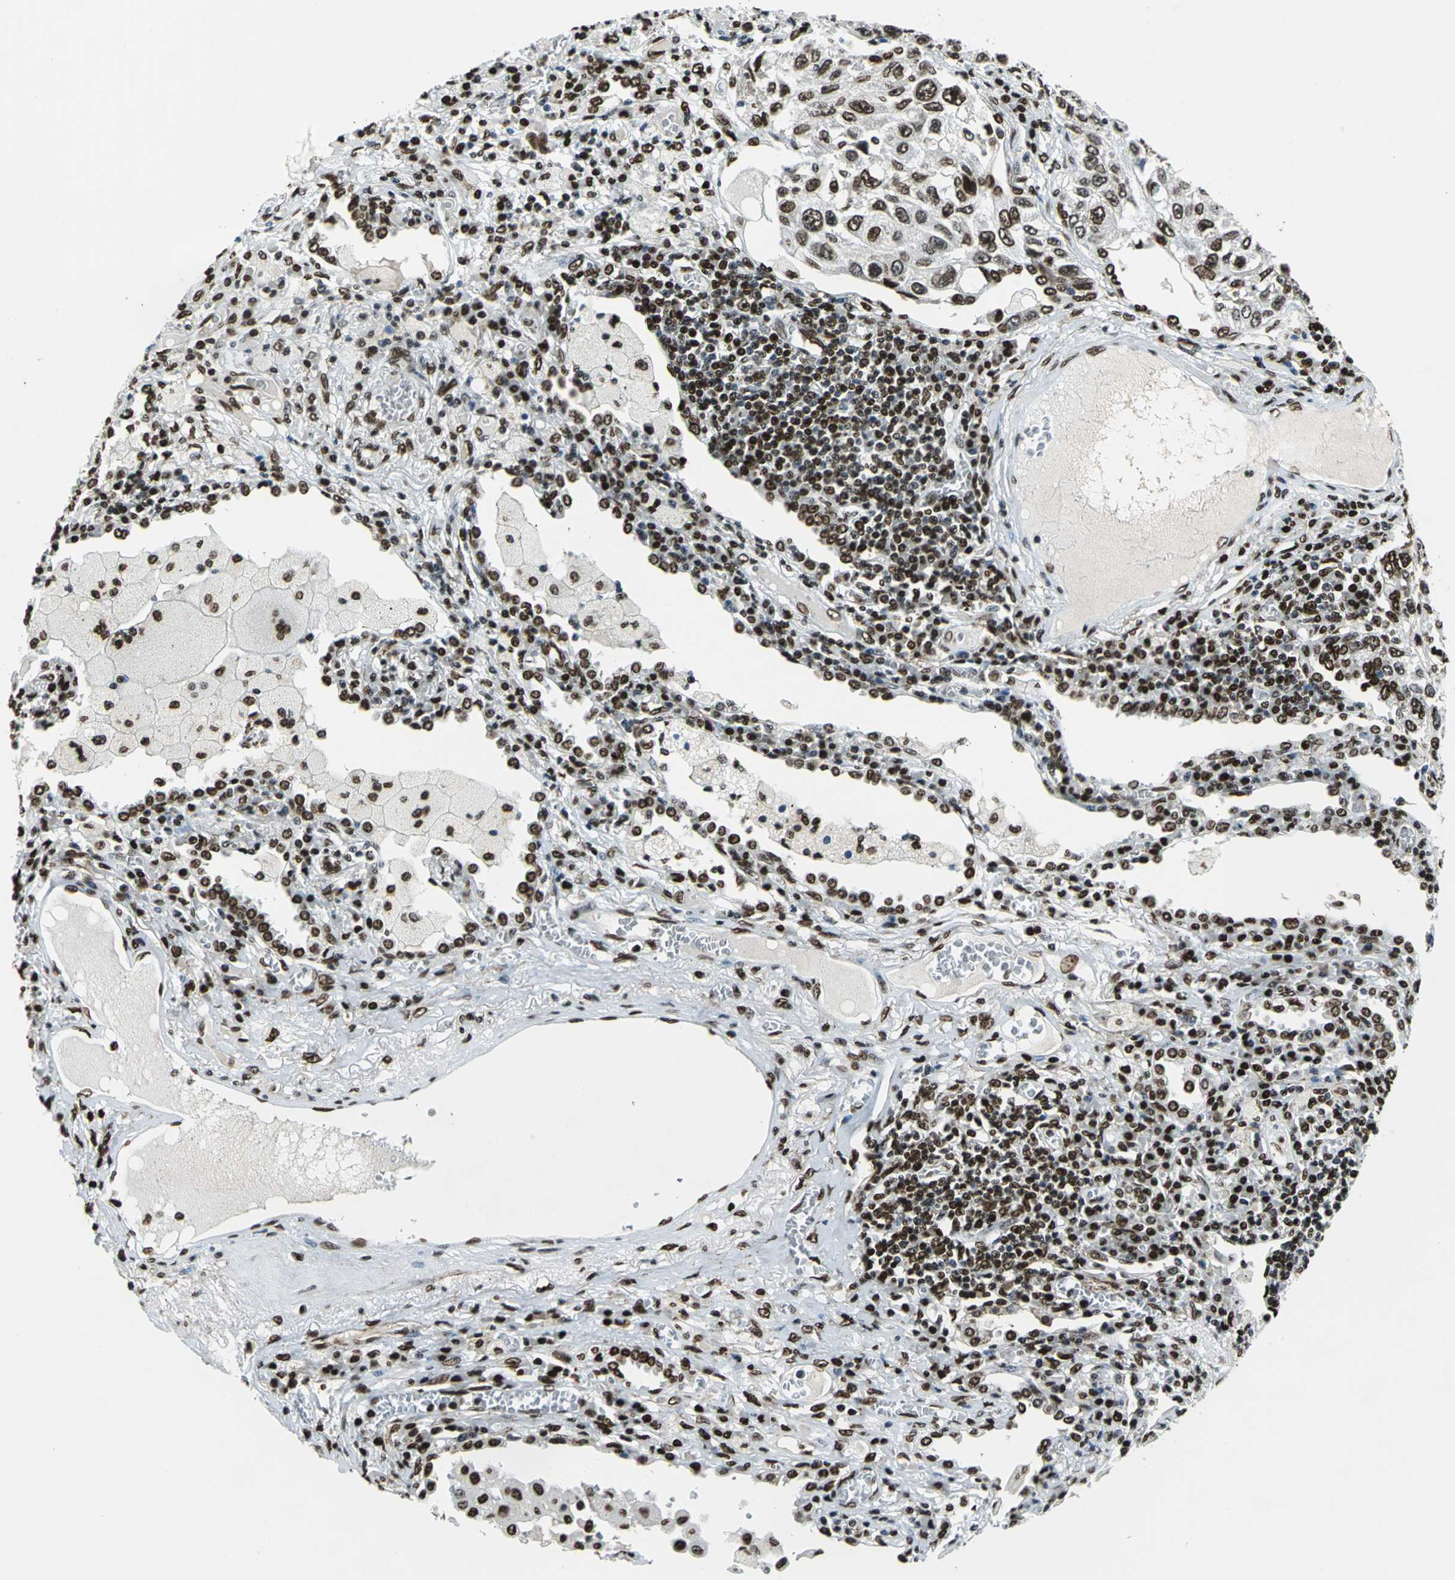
{"staining": {"intensity": "moderate", "quantity": ">75%", "location": "nuclear"}, "tissue": "lung cancer", "cell_type": "Tumor cells", "image_type": "cancer", "snomed": [{"axis": "morphology", "description": "Squamous cell carcinoma, NOS"}, {"axis": "topography", "description": "Lung"}], "caption": "Protein expression analysis of lung cancer exhibits moderate nuclear expression in about >75% of tumor cells. (Brightfield microscopy of DAB IHC at high magnification).", "gene": "APEX1", "patient": {"sex": "male", "age": 71}}